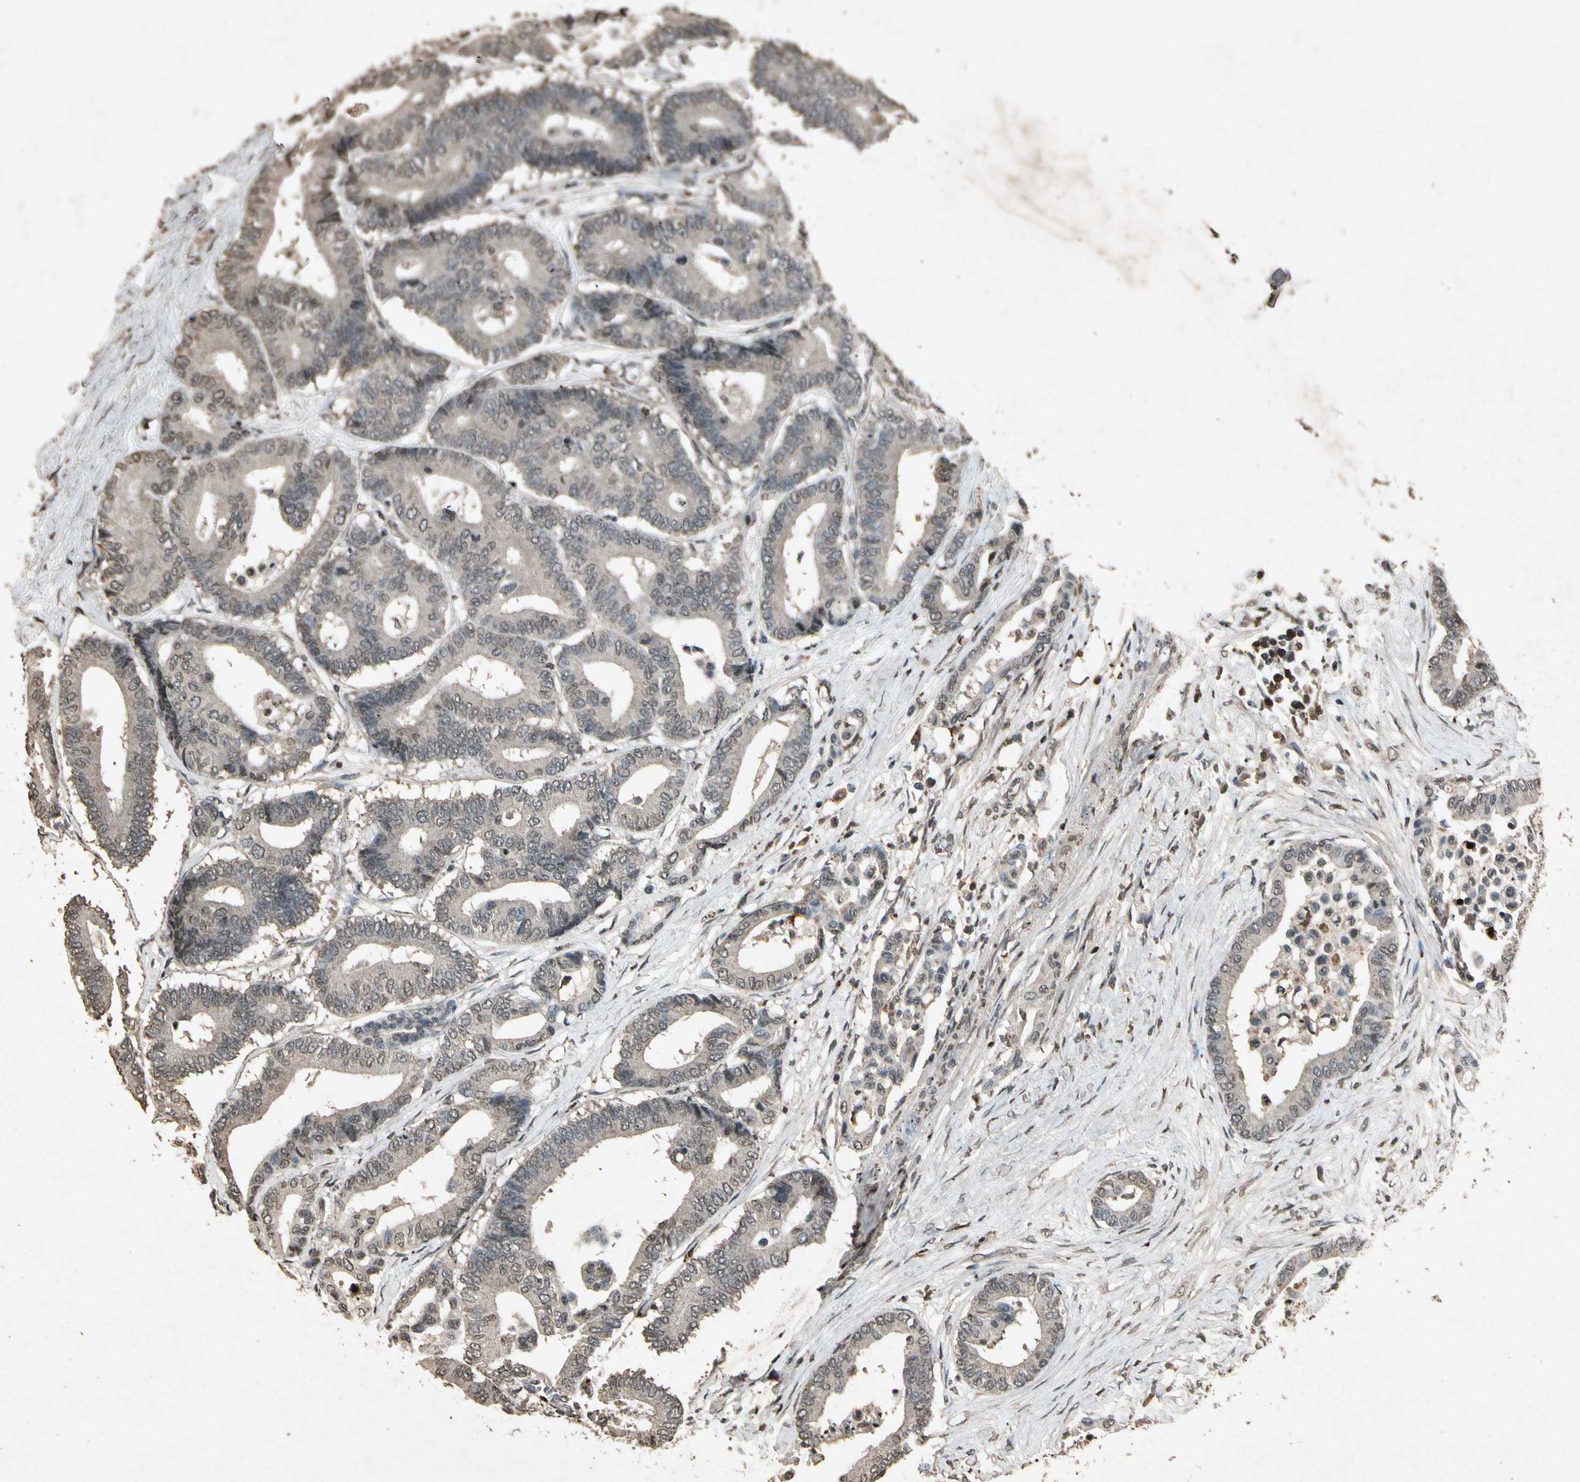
{"staining": {"intensity": "weak", "quantity": "25%-75%", "location": "cytoplasmic/membranous,nuclear"}, "tissue": "colorectal cancer", "cell_type": "Tumor cells", "image_type": "cancer", "snomed": [{"axis": "morphology", "description": "Normal tissue, NOS"}, {"axis": "morphology", "description": "Adenocarcinoma, NOS"}, {"axis": "topography", "description": "Colon"}], "caption": "Protein expression analysis of colorectal cancer (adenocarcinoma) exhibits weak cytoplasmic/membranous and nuclear positivity in about 25%-75% of tumor cells.", "gene": "GC", "patient": {"sex": "male", "age": 82}}